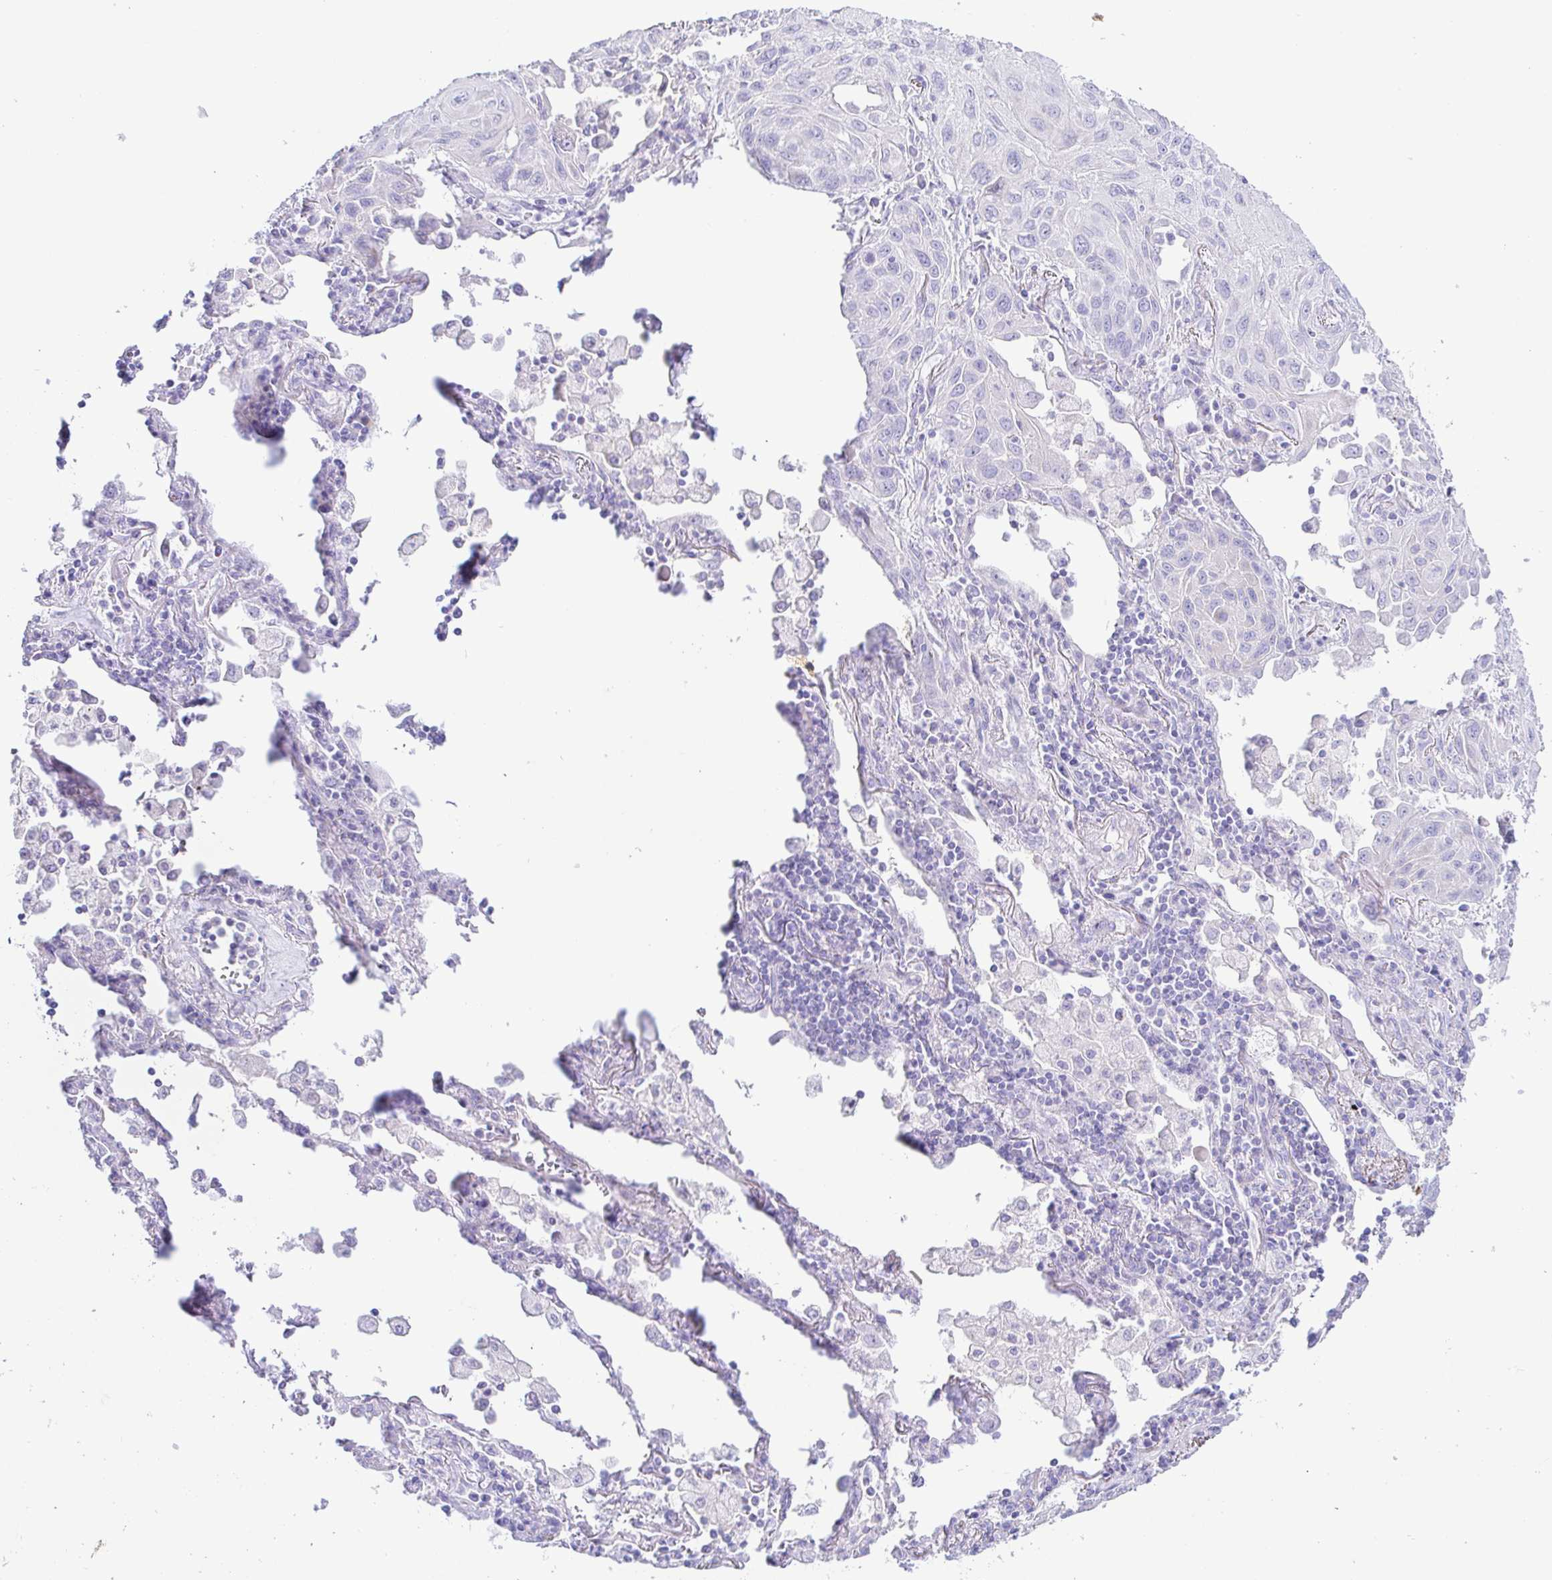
{"staining": {"intensity": "negative", "quantity": "none", "location": "none"}, "tissue": "lung cancer", "cell_type": "Tumor cells", "image_type": "cancer", "snomed": [{"axis": "morphology", "description": "Squamous cell carcinoma, NOS"}, {"axis": "topography", "description": "Lung"}], "caption": "This is an immunohistochemistry micrograph of human lung squamous cell carcinoma. There is no positivity in tumor cells.", "gene": "PINLYP", "patient": {"sex": "male", "age": 79}}